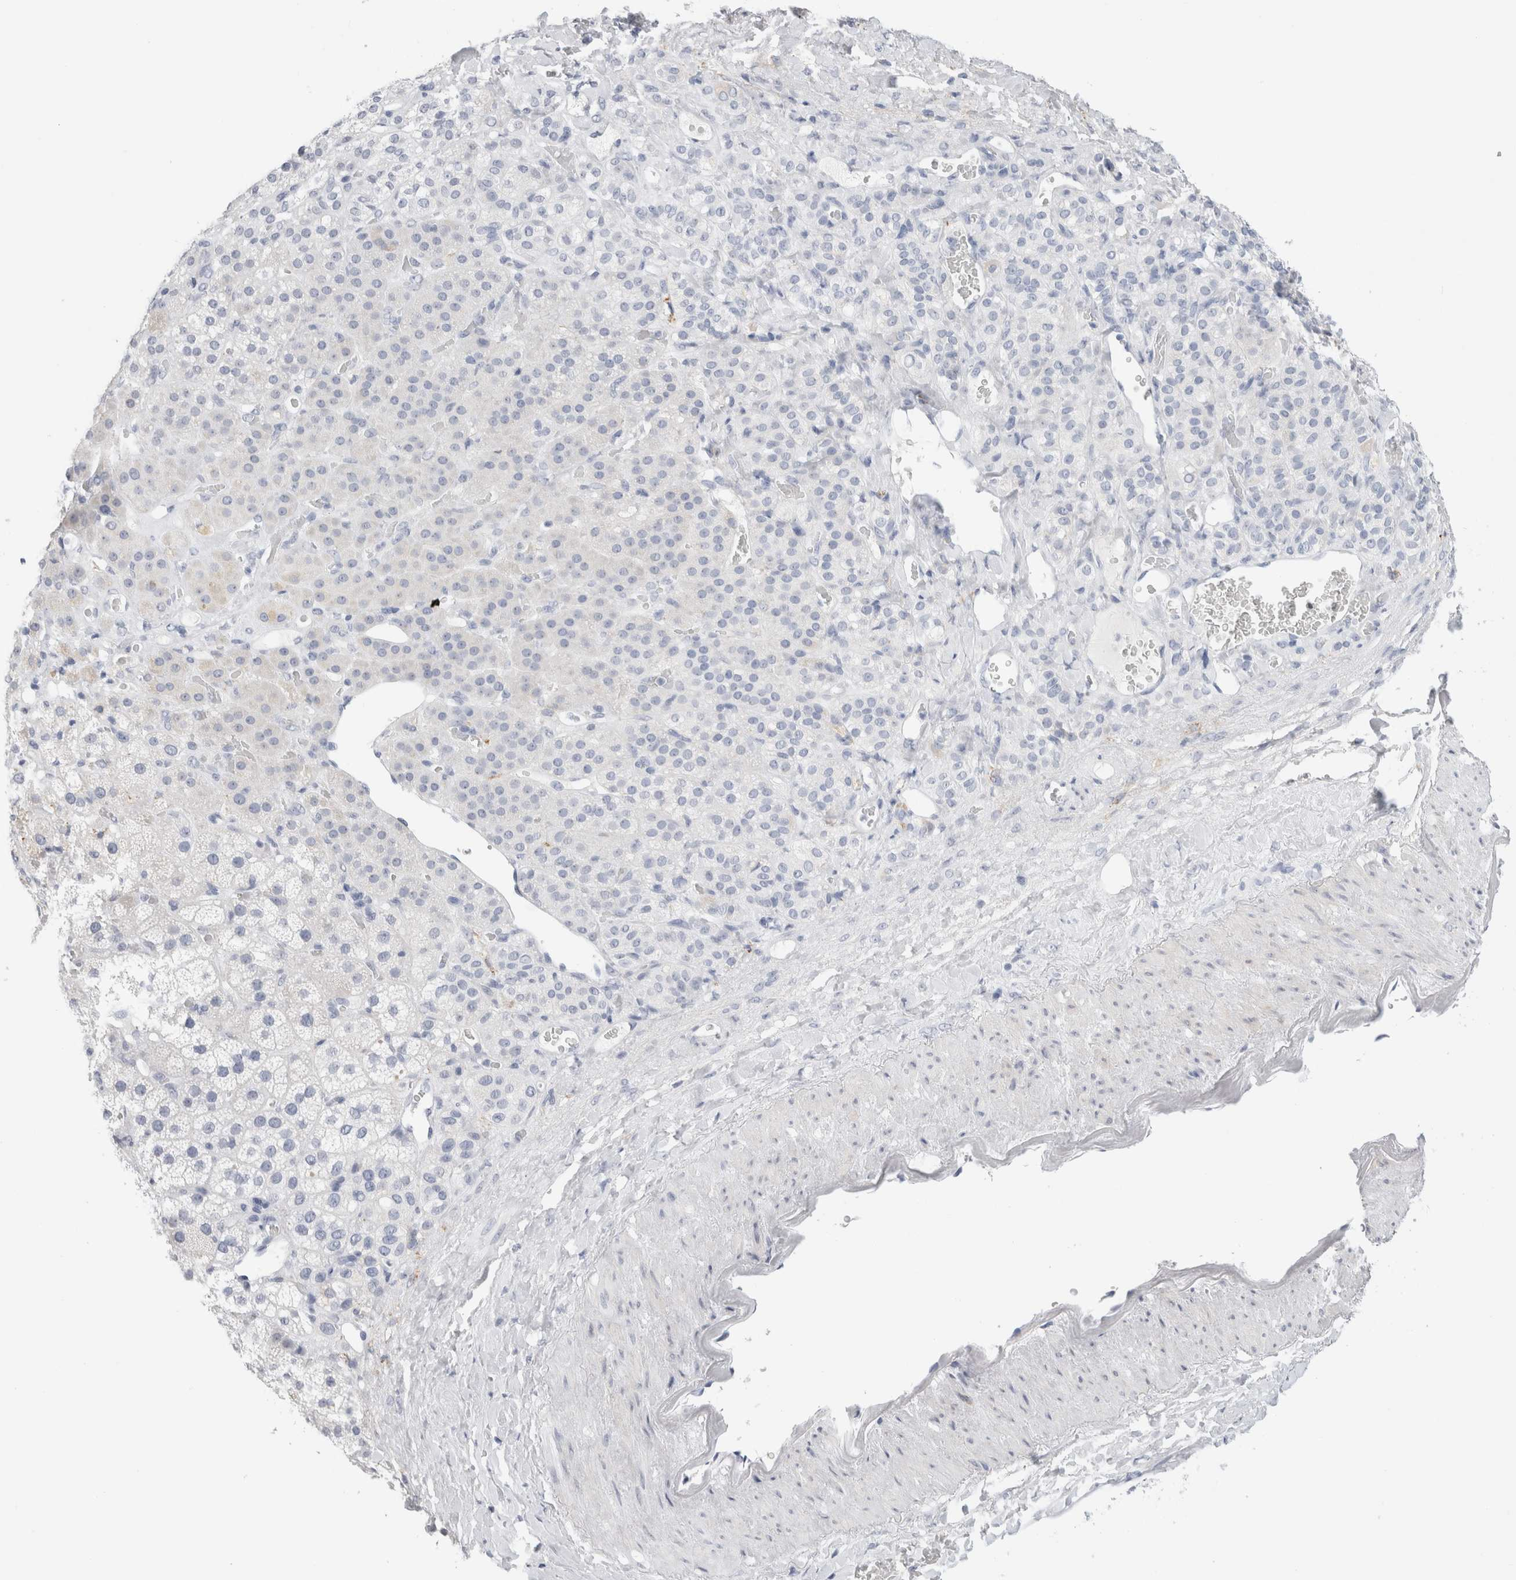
{"staining": {"intensity": "weak", "quantity": "<25%", "location": "cytoplasmic/membranous"}, "tissue": "adrenal gland", "cell_type": "Glandular cells", "image_type": "normal", "snomed": [{"axis": "morphology", "description": "Normal tissue, NOS"}, {"axis": "topography", "description": "Adrenal gland"}], "caption": "IHC micrograph of benign adrenal gland stained for a protein (brown), which reveals no staining in glandular cells. The staining was performed using DAB (3,3'-diaminobenzidine) to visualize the protein expression in brown, while the nuclei were stained in blue with hematoxylin (Magnification: 20x).", "gene": "MUC15", "patient": {"sex": "male", "age": 57}}